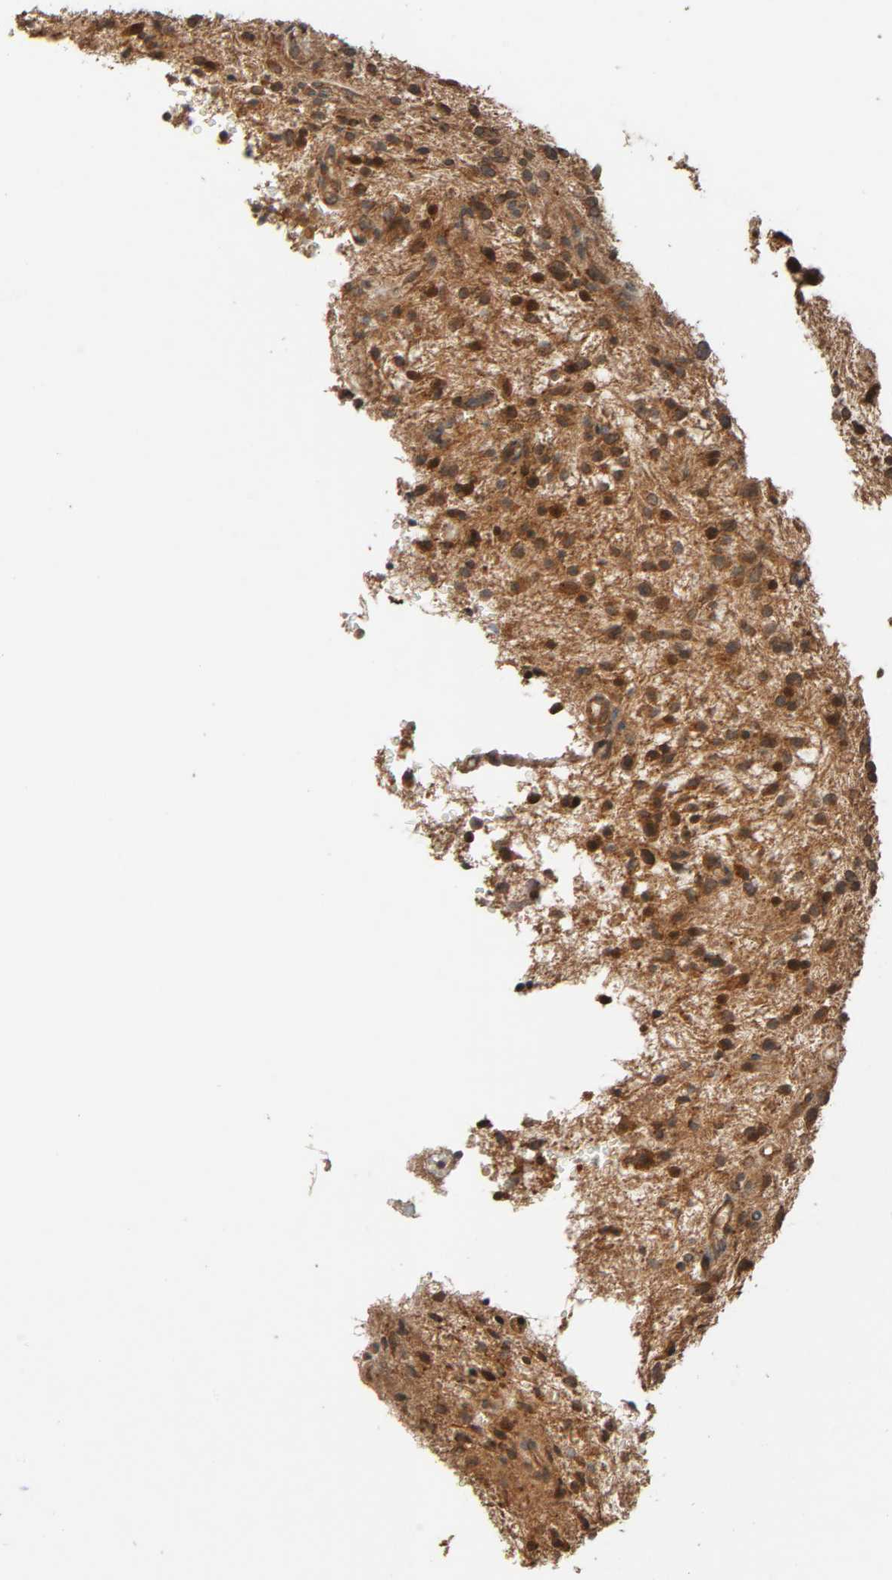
{"staining": {"intensity": "strong", "quantity": ">75%", "location": "cytoplasmic/membranous,nuclear"}, "tissue": "glioma", "cell_type": "Tumor cells", "image_type": "cancer", "snomed": [{"axis": "morphology", "description": "Glioma, malignant, NOS"}, {"axis": "topography", "description": "Cerebellum"}], "caption": "Tumor cells display strong cytoplasmic/membranous and nuclear expression in approximately >75% of cells in glioma.", "gene": "MAP3K8", "patient": {"sex": "female", "age": 10}}